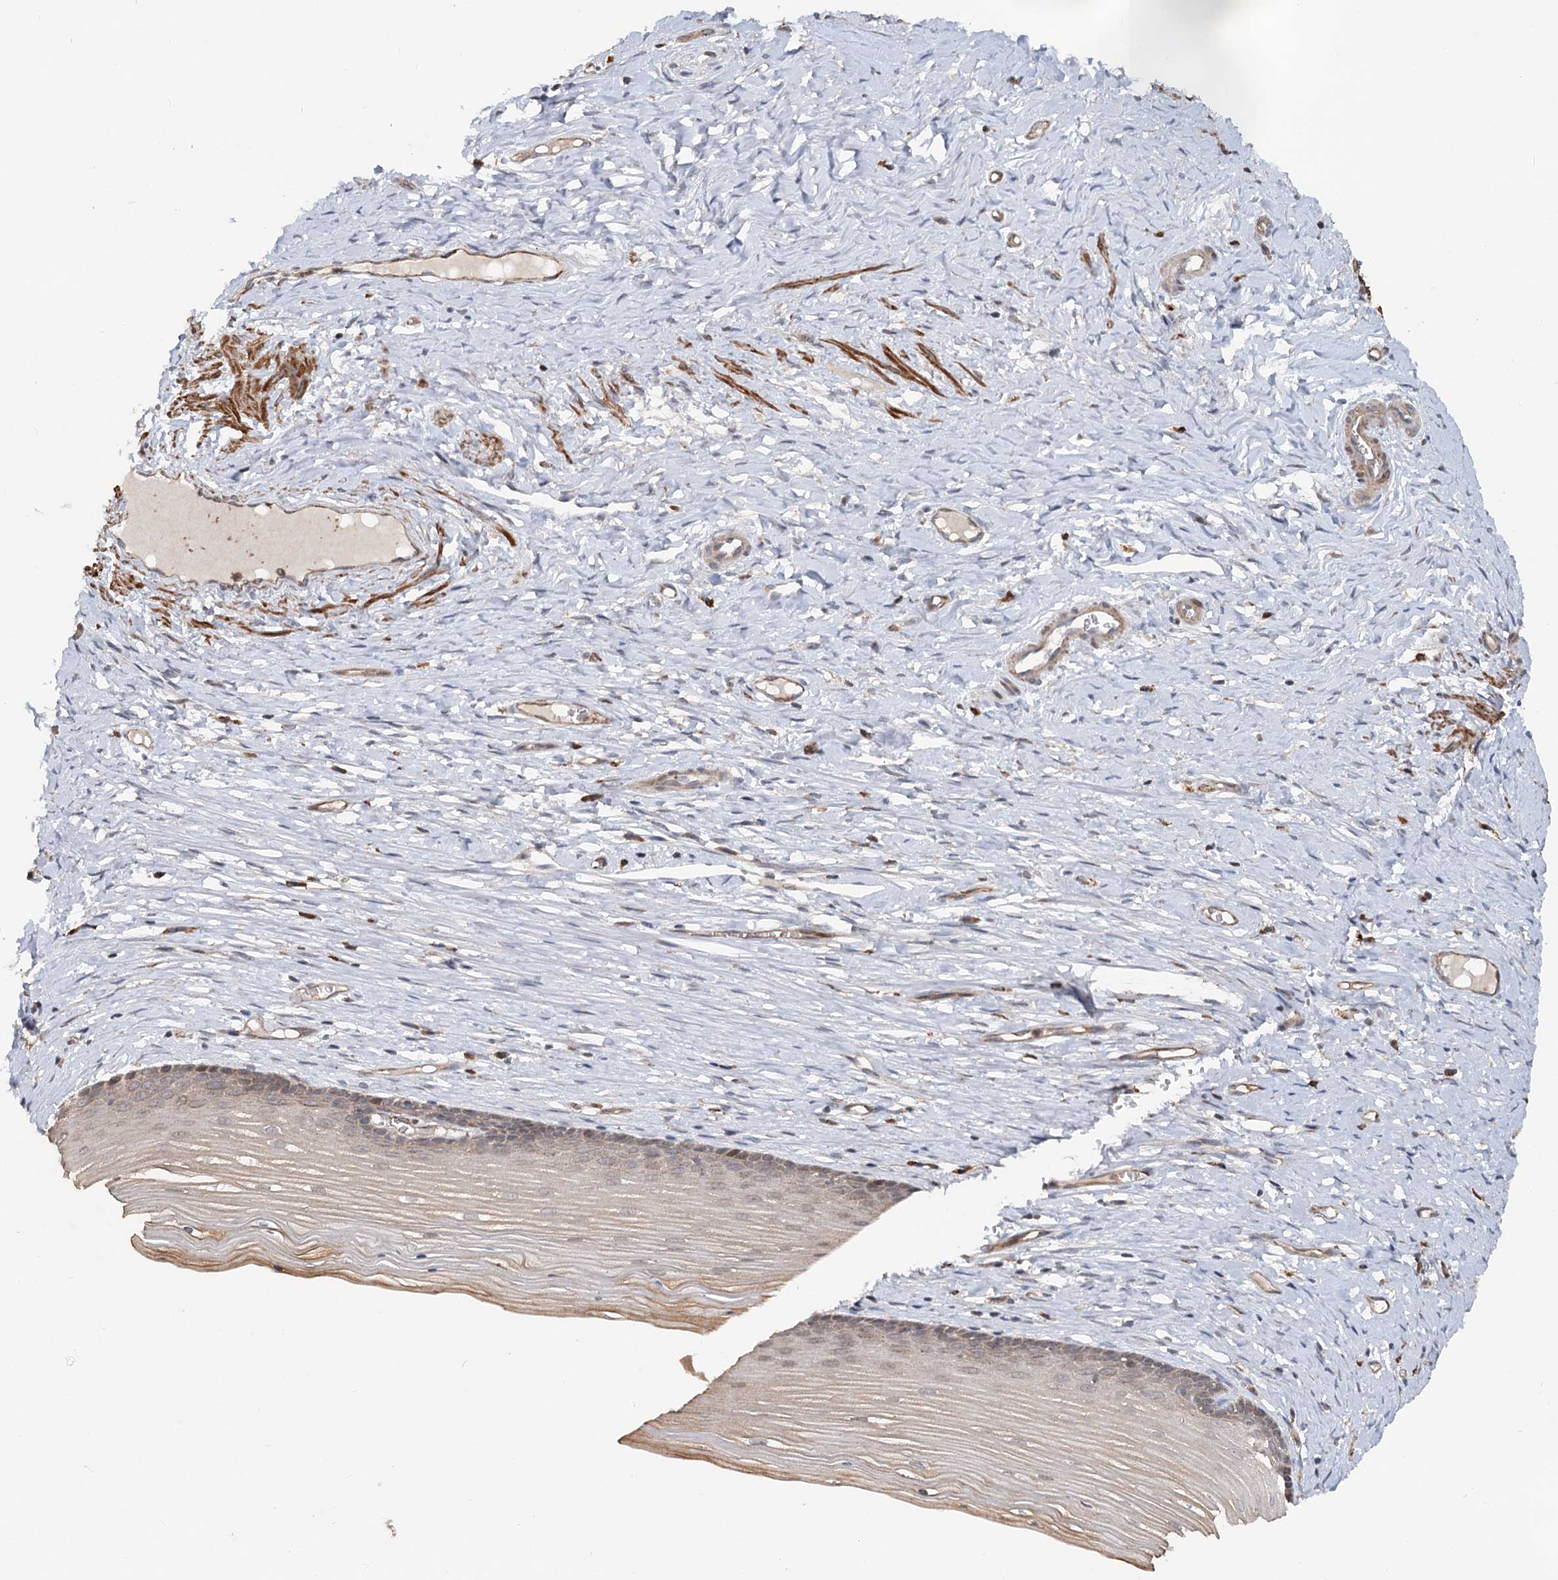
{"staining": {"intensity": "strong", "quantity": ">75%", "location": "cytoplasmic/membranous"}, "tissue": "cervix", "cell_type": "Glandular cells", "image_type": "normal", "snomed": [{"axis": "morphology", "description": "Normal tissue, NOS"}, {"axis": "topography", "description": "Cervix"}], "caption": "Immunohistochemical staining of unremarkable human cervix exhibits >75% levels of strong cytoplasmic/membranous protein positivity in about >75% of glandular cells. The staining is performed using DAB (3,3'-diaminobenzidine) brown chromogen to label protein expression. The nuclei are counter-stained blue using hematoxylin.", "gene": "RNF111", "patient": {"sex": "female", "age": 42}}